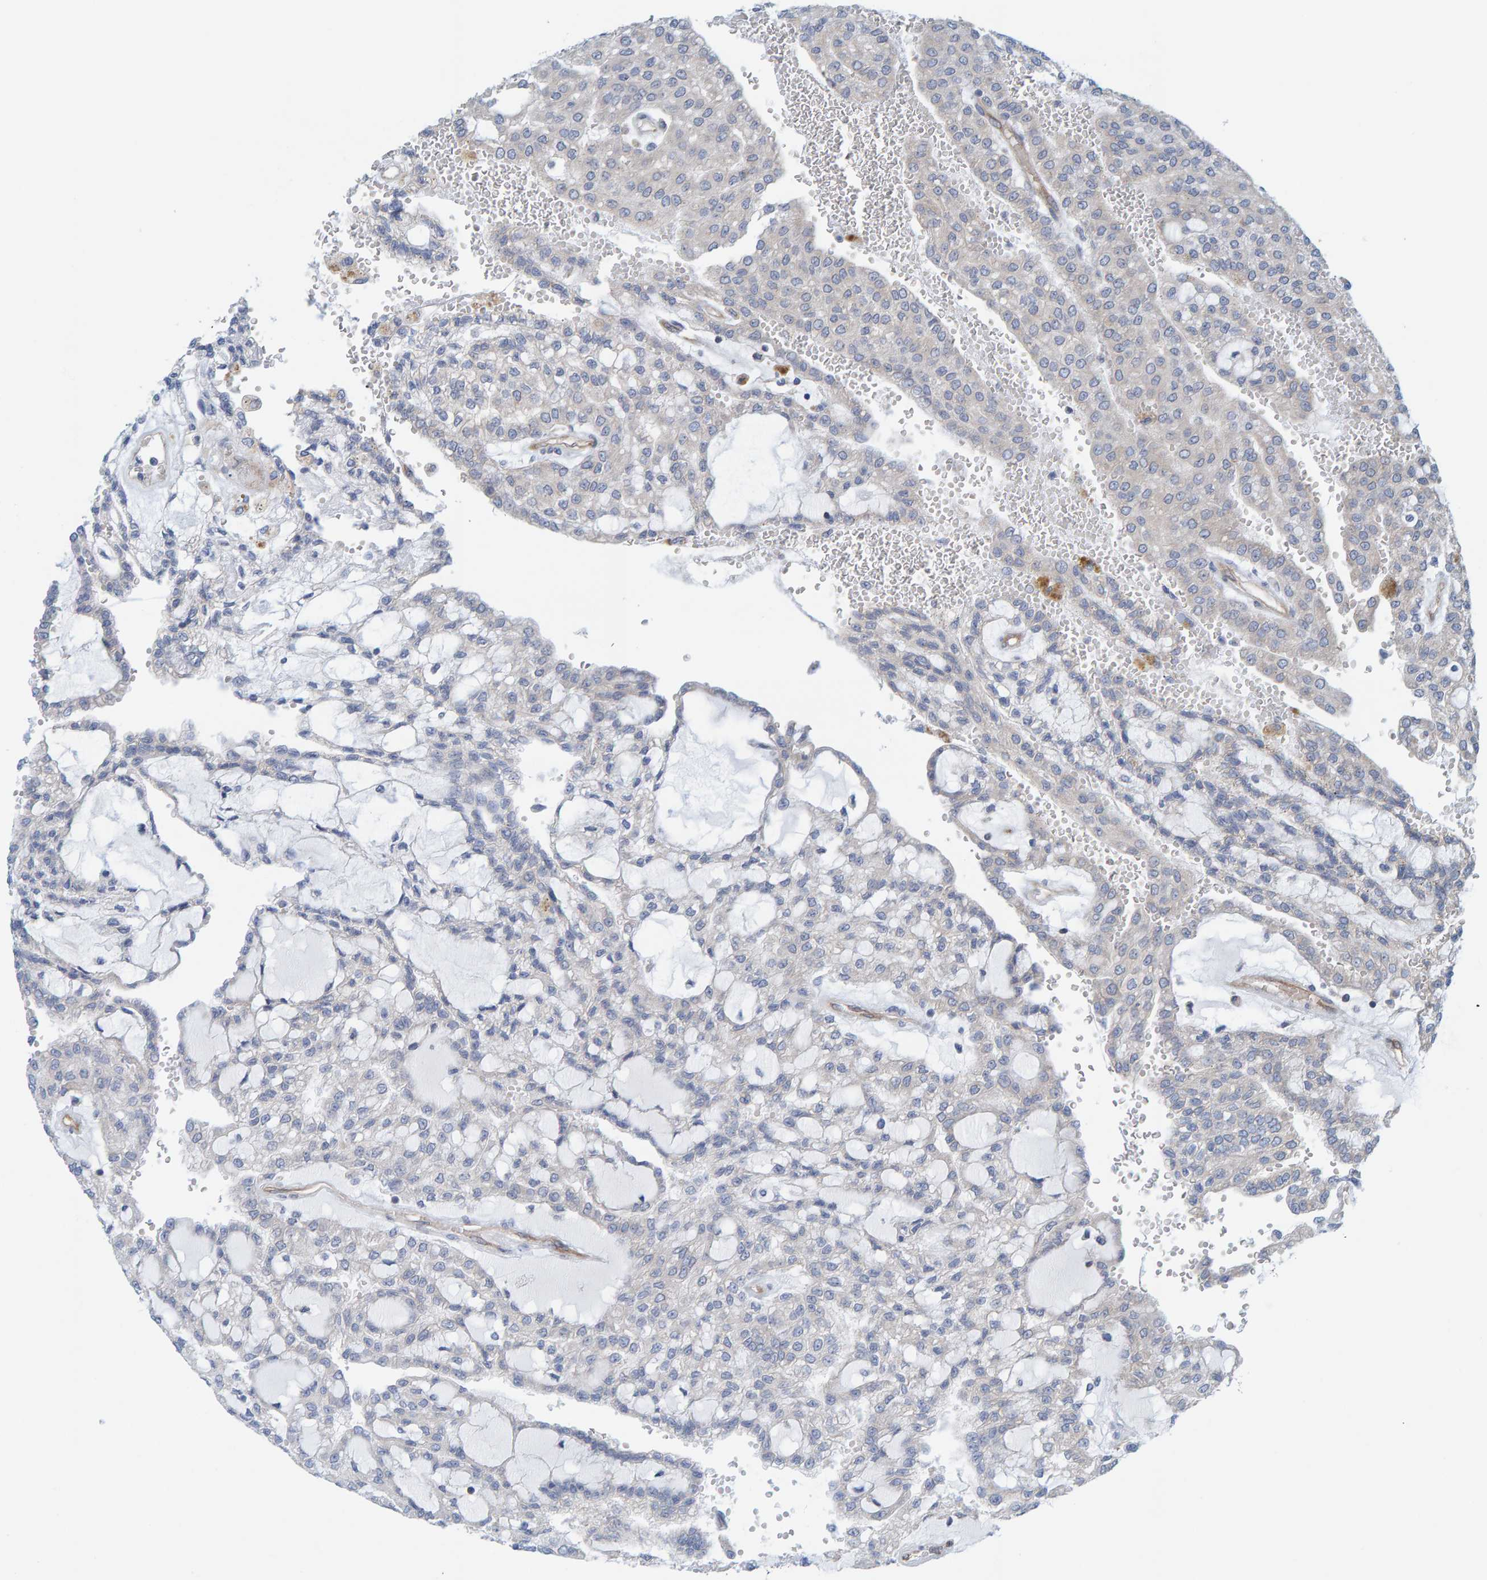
{"staining": {"intensity": "negative", "quantity": "none", "location": "none"}, "tissue": "renal cancer", "cell_type": "Tumor cells", "image_type": "cancer", "snomed": [{"axis": "morphology", "description": "Adenocarcinoma, NOS"}, {"axis": "topography", "description": "Kidney"}], "caption": "Immunohistochemical staining of human renal cancer (adenocarcinoma) reveals no significant expression in tumor cells.", "gene": "PRKD2", "patient": {"sex": "male", "age": 63}}